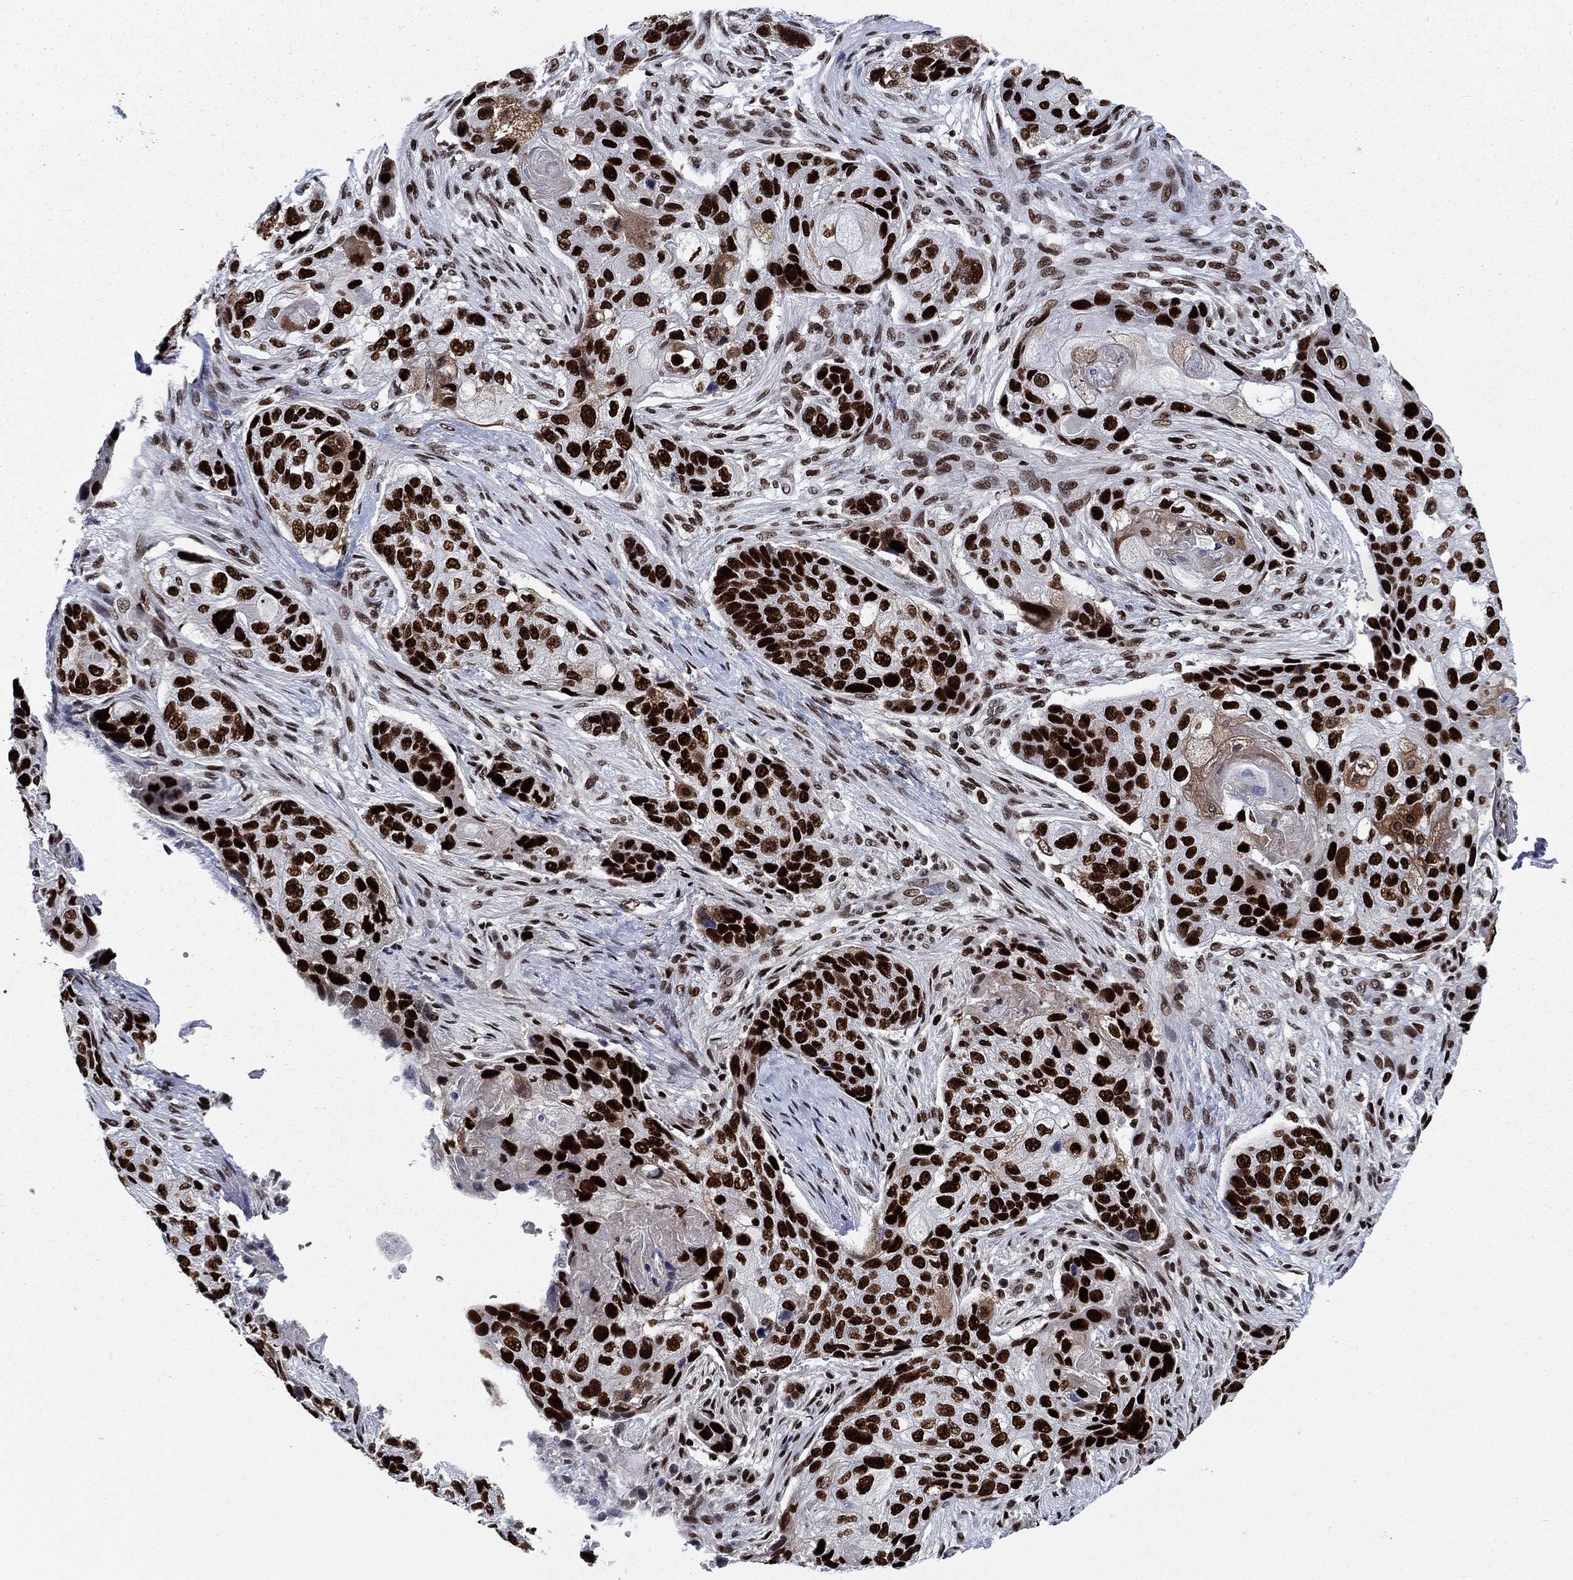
{"staining": {"intensity": "strong", "quantity": ">75%", "location": "nuclear"}, "tissue": "lung cancer", "cell_type": "Tumor cells", "image_type": "cancer", "snomed": [{"axis": "morphology", "description": "Normal tissue, NOS"}, {"axis": "morphology", "description": "Squamous cell carcinoma, NOS"}, {"axis": "topography", "description": "Bronchus"}, {"axis": "topography", "description": "Lung"}], "caption": "Approximately >75% of tumor cells in human lung cancer (squamous cell carcinoma) display strong nuclear protein positivity as visualized by brown immunohistochemical staining.", "gene": "RPRD1B", "patient": {"sex": "male", "age": 69}}